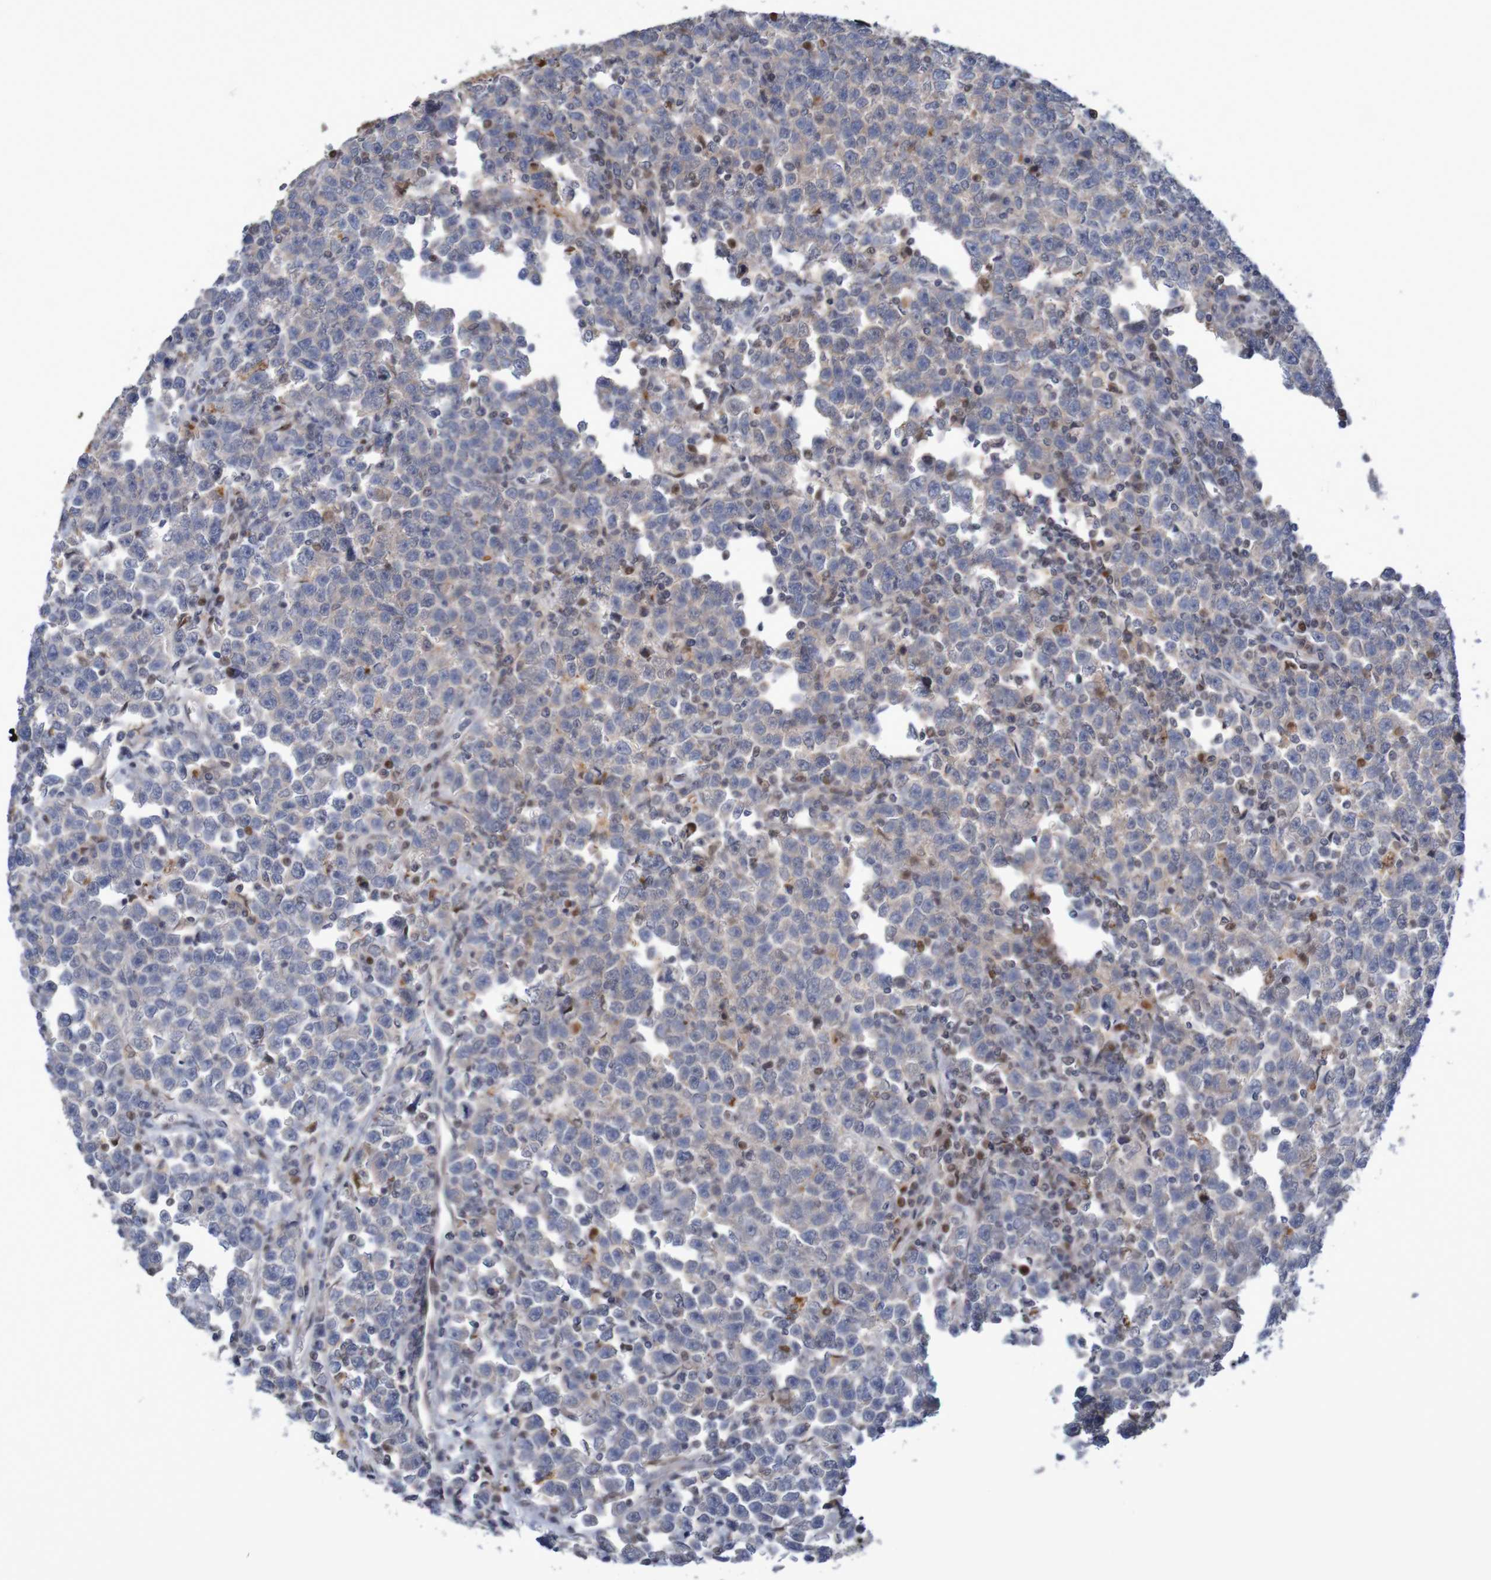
{"staining": {"intensity": "negative", "quantity": "none", "location": "none"}, "tissue": "testis cancer", "cell_type": "Tumor cells", "image_type": "cancer", "snomed": [{"axis": "morphology", "description": "Seminoma, NOS"}, {"axis": "topography", "description": "Testis"}], "caption": "An IHC histopathology image of testis cancer (seminoma) is shown. There is no staining in tumor cells of testis cancer (seminoma).", "gene": "FBP2", "patient": {"sex": "male", "age": 43}}